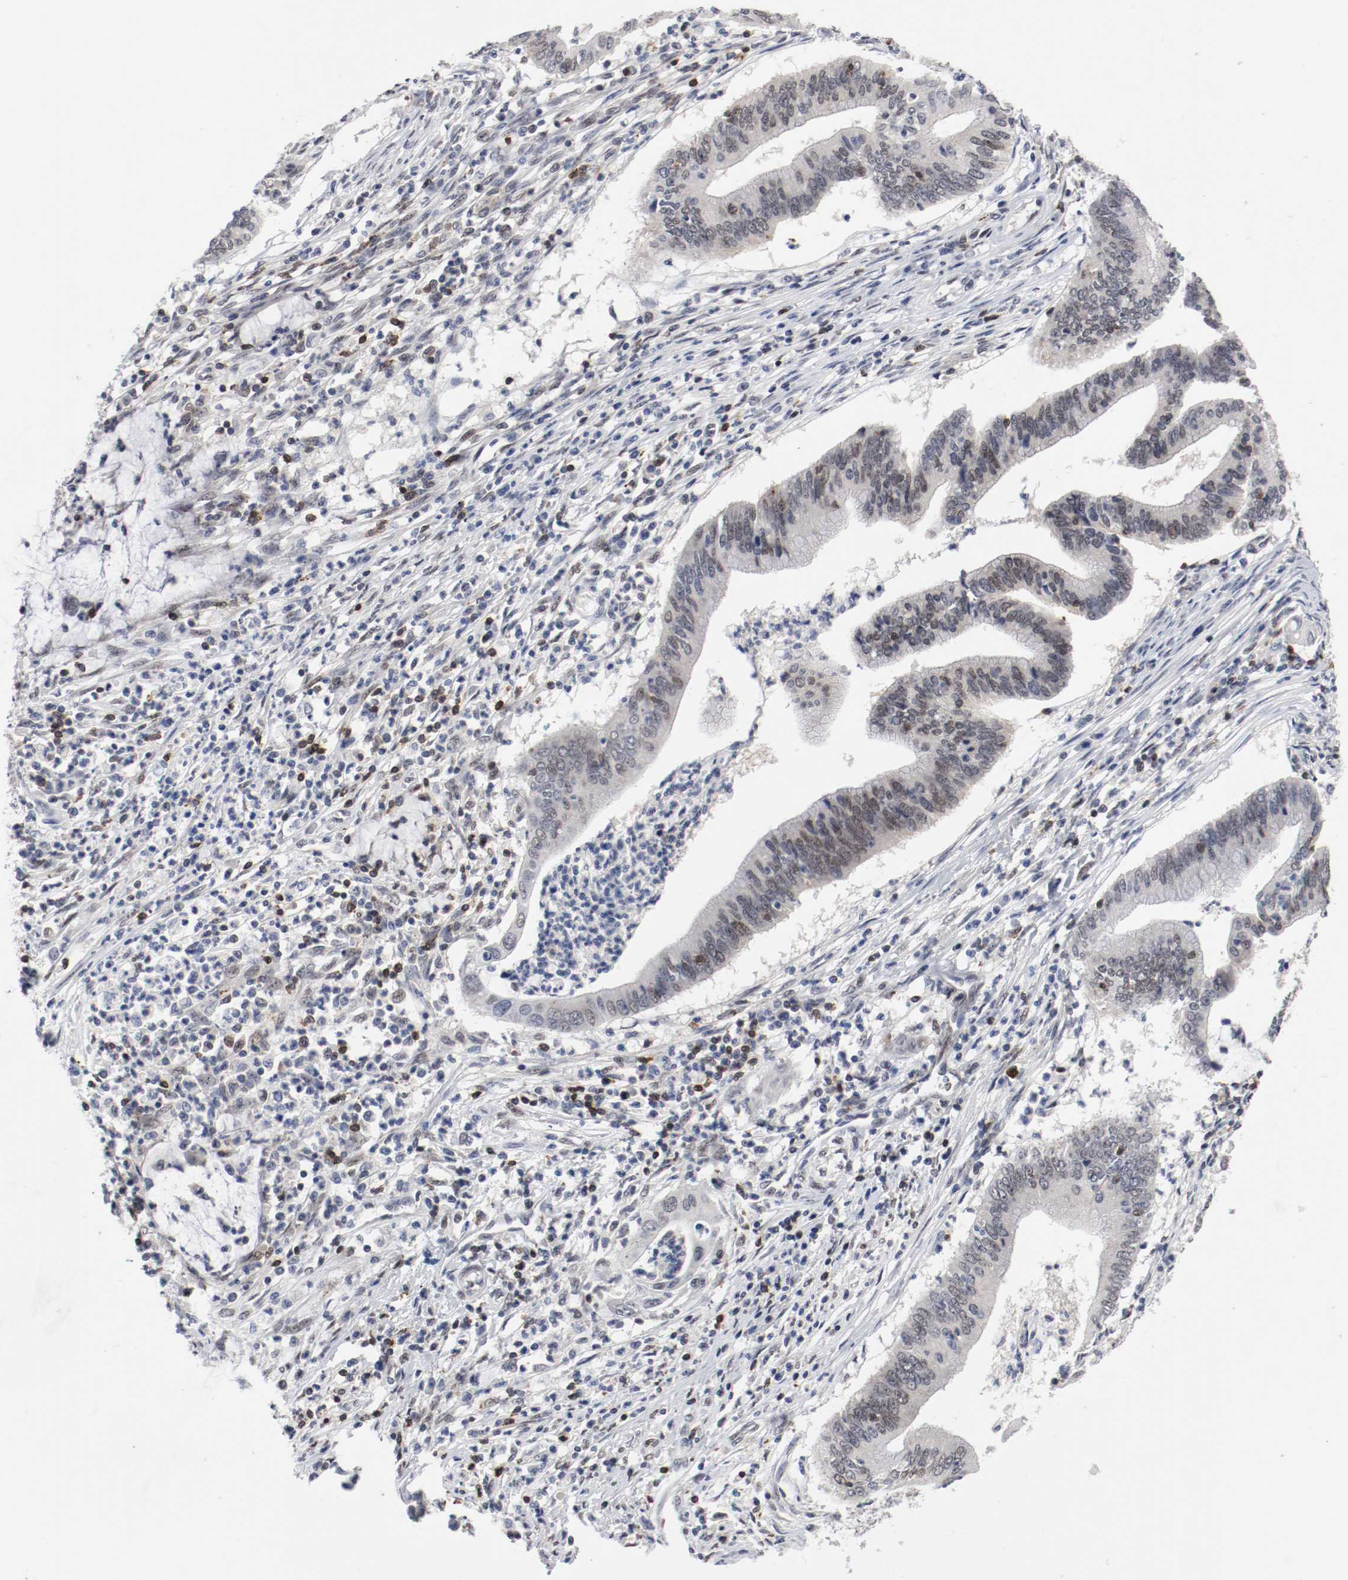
{"staining": {"intensity": "weak", "quantity": "<25%", "location": "nuclear"}, "tissue": "cervical cancer", "cell_type": "Tumor cells", "image_type": "cancer", "snomed": [{"axis": "morphology", "description": "Adenocarcinoma, NOS"}, {"axis": "topography", "description": "Cervix"}], "caption": "This micrograph is of cervical adenocarcinoma stained with immunohistochemistry (IHC) to label a protein in brown with the nuclei are counter-stained blue. There is no staining in tumor cells.", "gene": "JUND", "patient": {"sex": "female", "age": 36}}